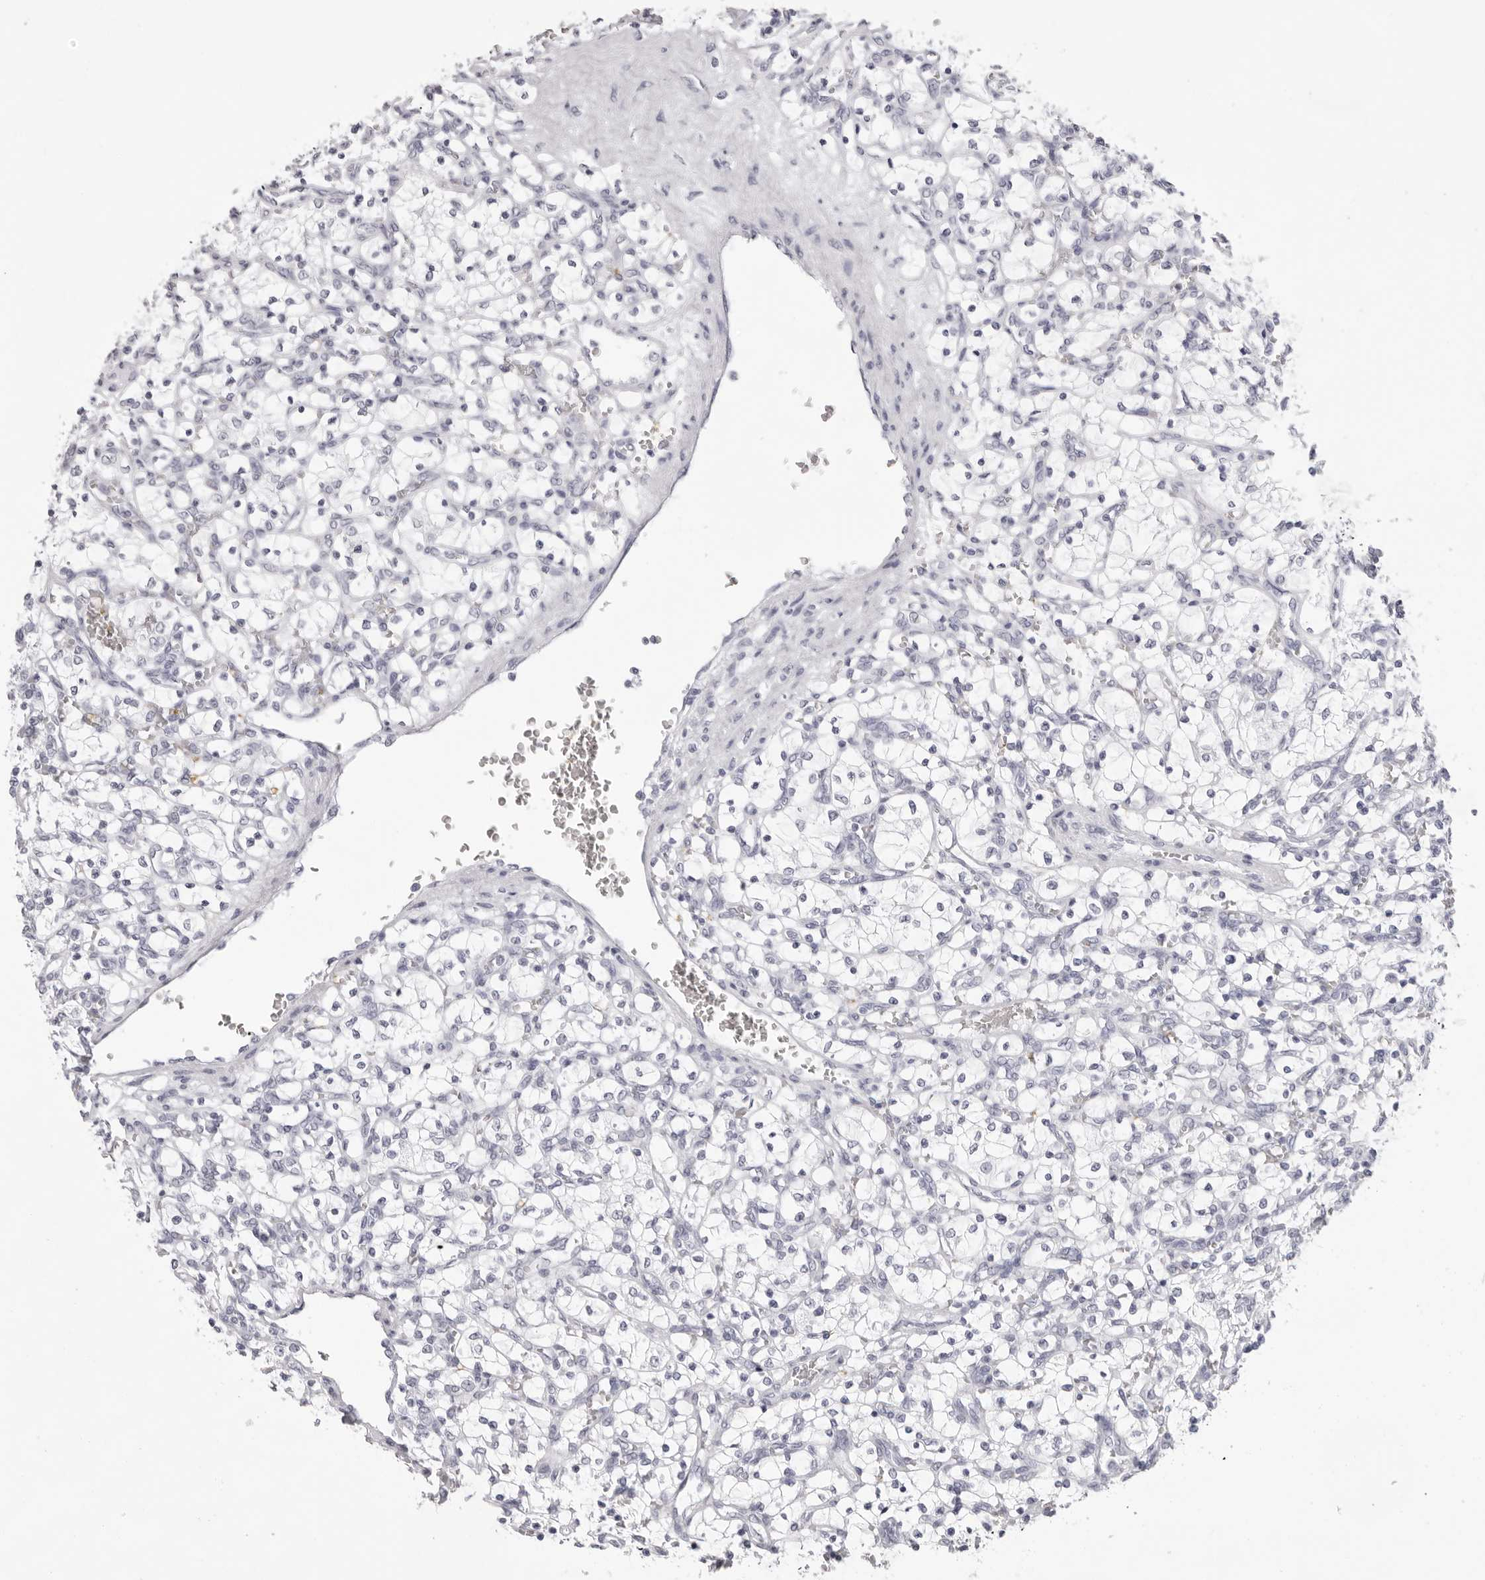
{"staining": {"intensity": "negative", "quantity": "none", "location": "none"}, "tissue": "renal cancer", "cell_type": "Tumor cells", "image_type": "cancer", "snomed": [{"axis": "morphology", "description": "Adenocarcinoma, NOS"}, {"axis": "topography", "description": "Kidney"}], "caption": "Tumor cells are negative for brown protein staining in adenocarcinoma (renal).", "gene": "SPTA1", "patient": {"sex": "female", "age": 69}}